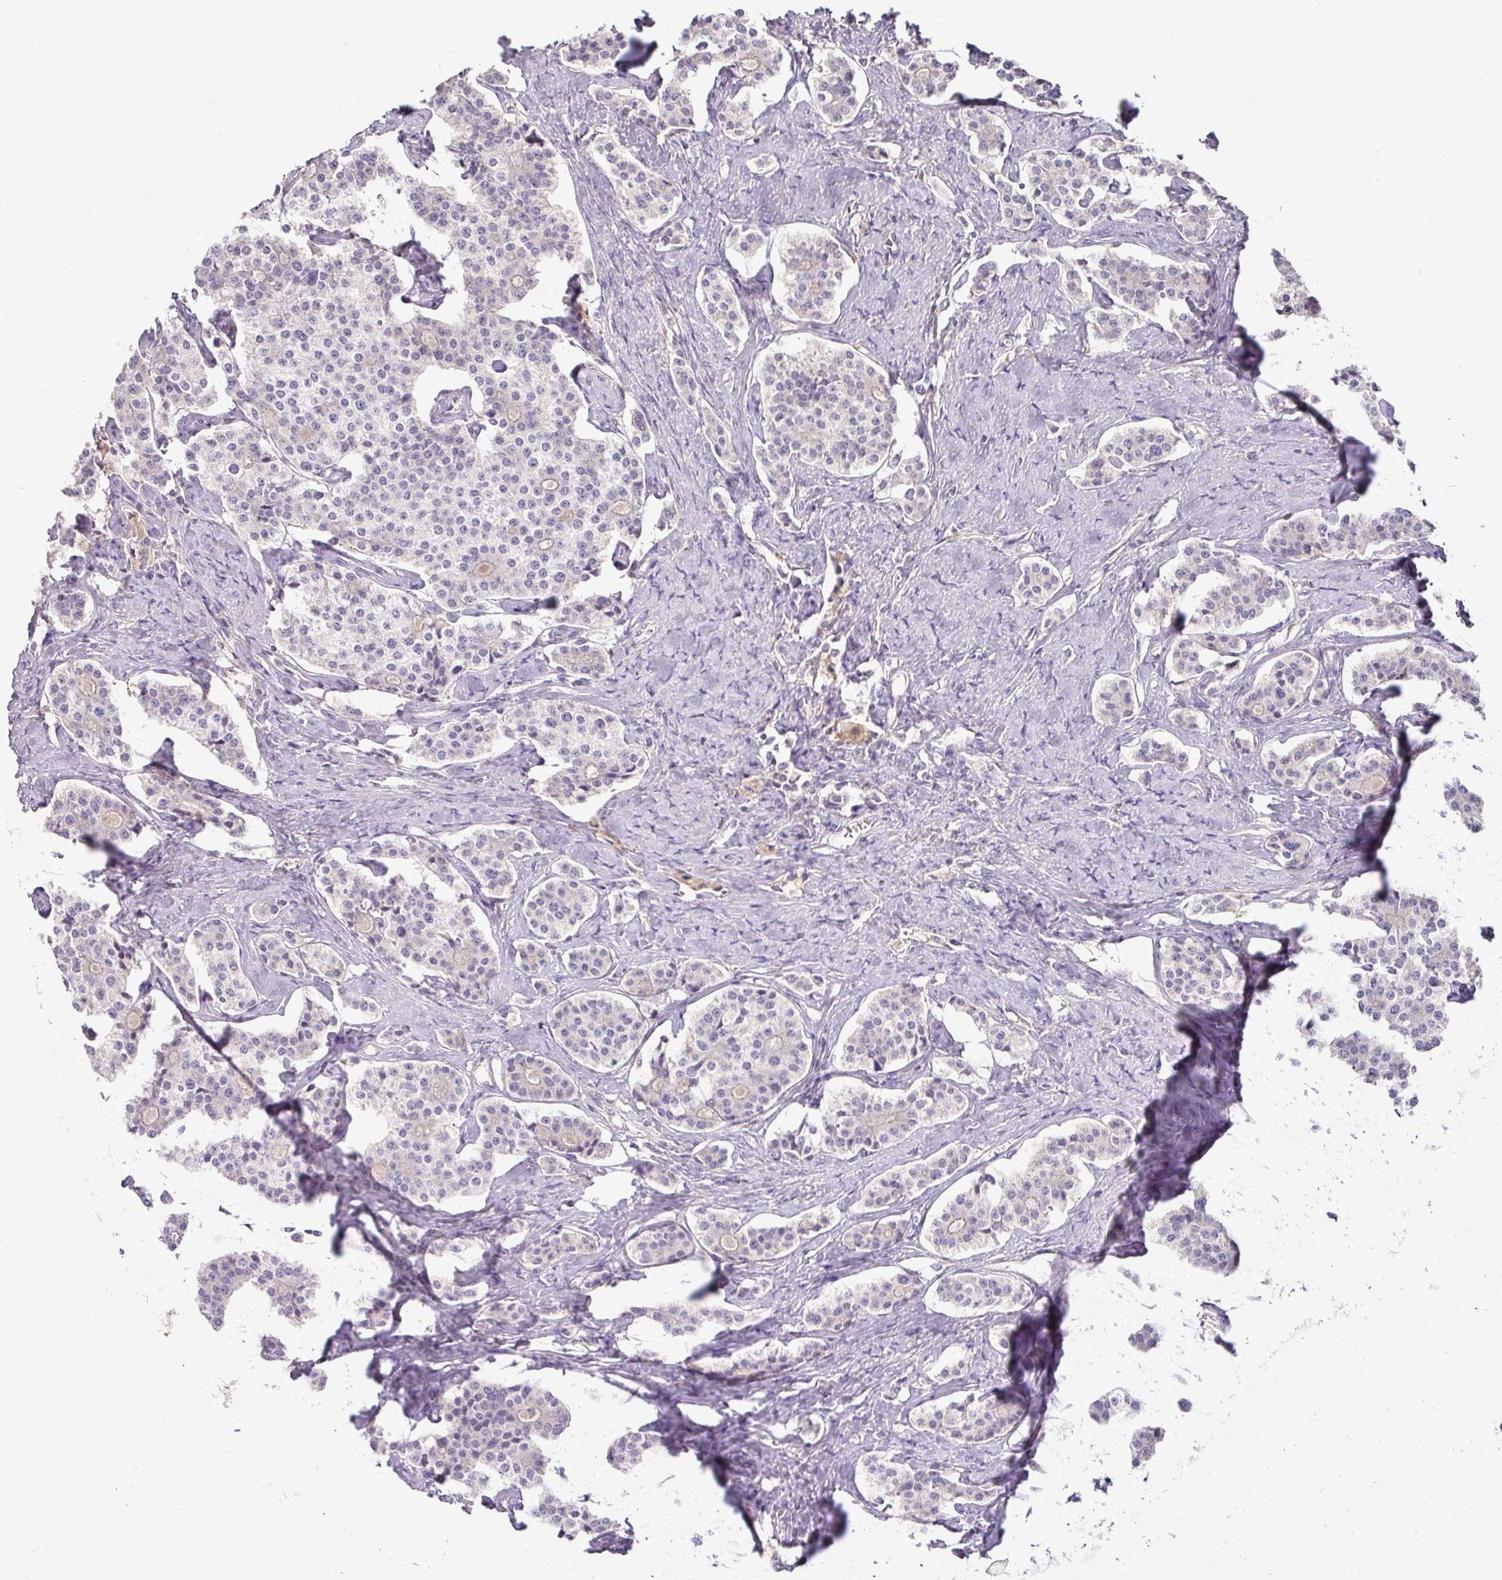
{"staining": {"intensity": "negative", "quantity": "none", "location": "none"}, "tissue": "carcinoid", "cell_type": "Tumor cells", "image_type": "cancer", "snomed": [{"axis": "morphology", "description": "Carcinoid, malignant, NOS"}, {"axis": "topography", "description": "Small intestine"}], "caption": "High power microscopy histopathology image of an IHC image of carcinoid (malignant), revealing no significant positivity in tumor cells.", "gene": "HOXC13", "patient": {"sex": "male", "age": 63}}